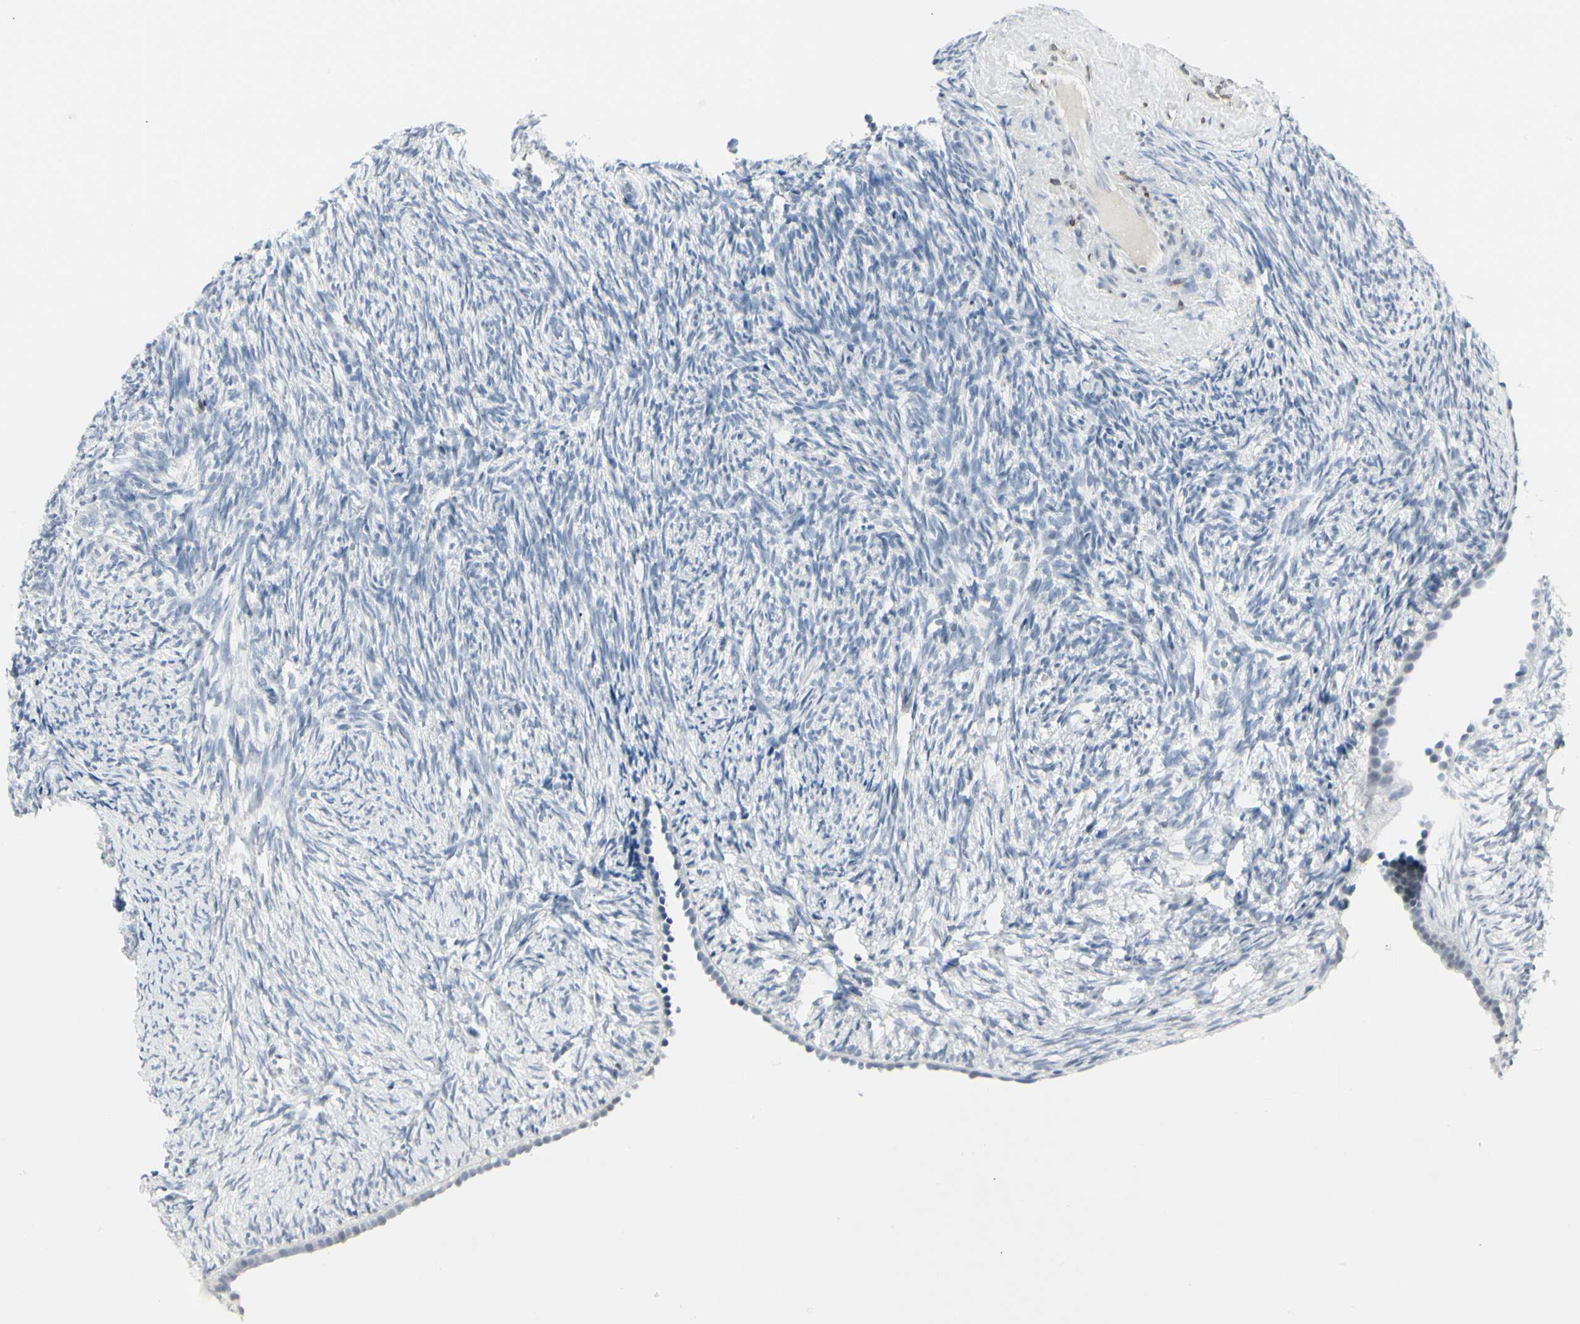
{"staining": {"intensity": "negative", "quantity": "none", "location": "none"}, "tissue": "ovary", "cell_type": "Ovarian stroma cells", "image_type": "normal", "snomed": [{"axis": "morphology", "description": "Normal tissue, NOS"}, {"axis": "topography", "description": "Ovary"}], "caption": "High power microscopy histopathology image of an IHC micrograph of benign ovary, revealing no significant positivity in ovarian stroma cells.", "gene": "ZBTB7B", "patient": {"sex": "female", "age": 60}}